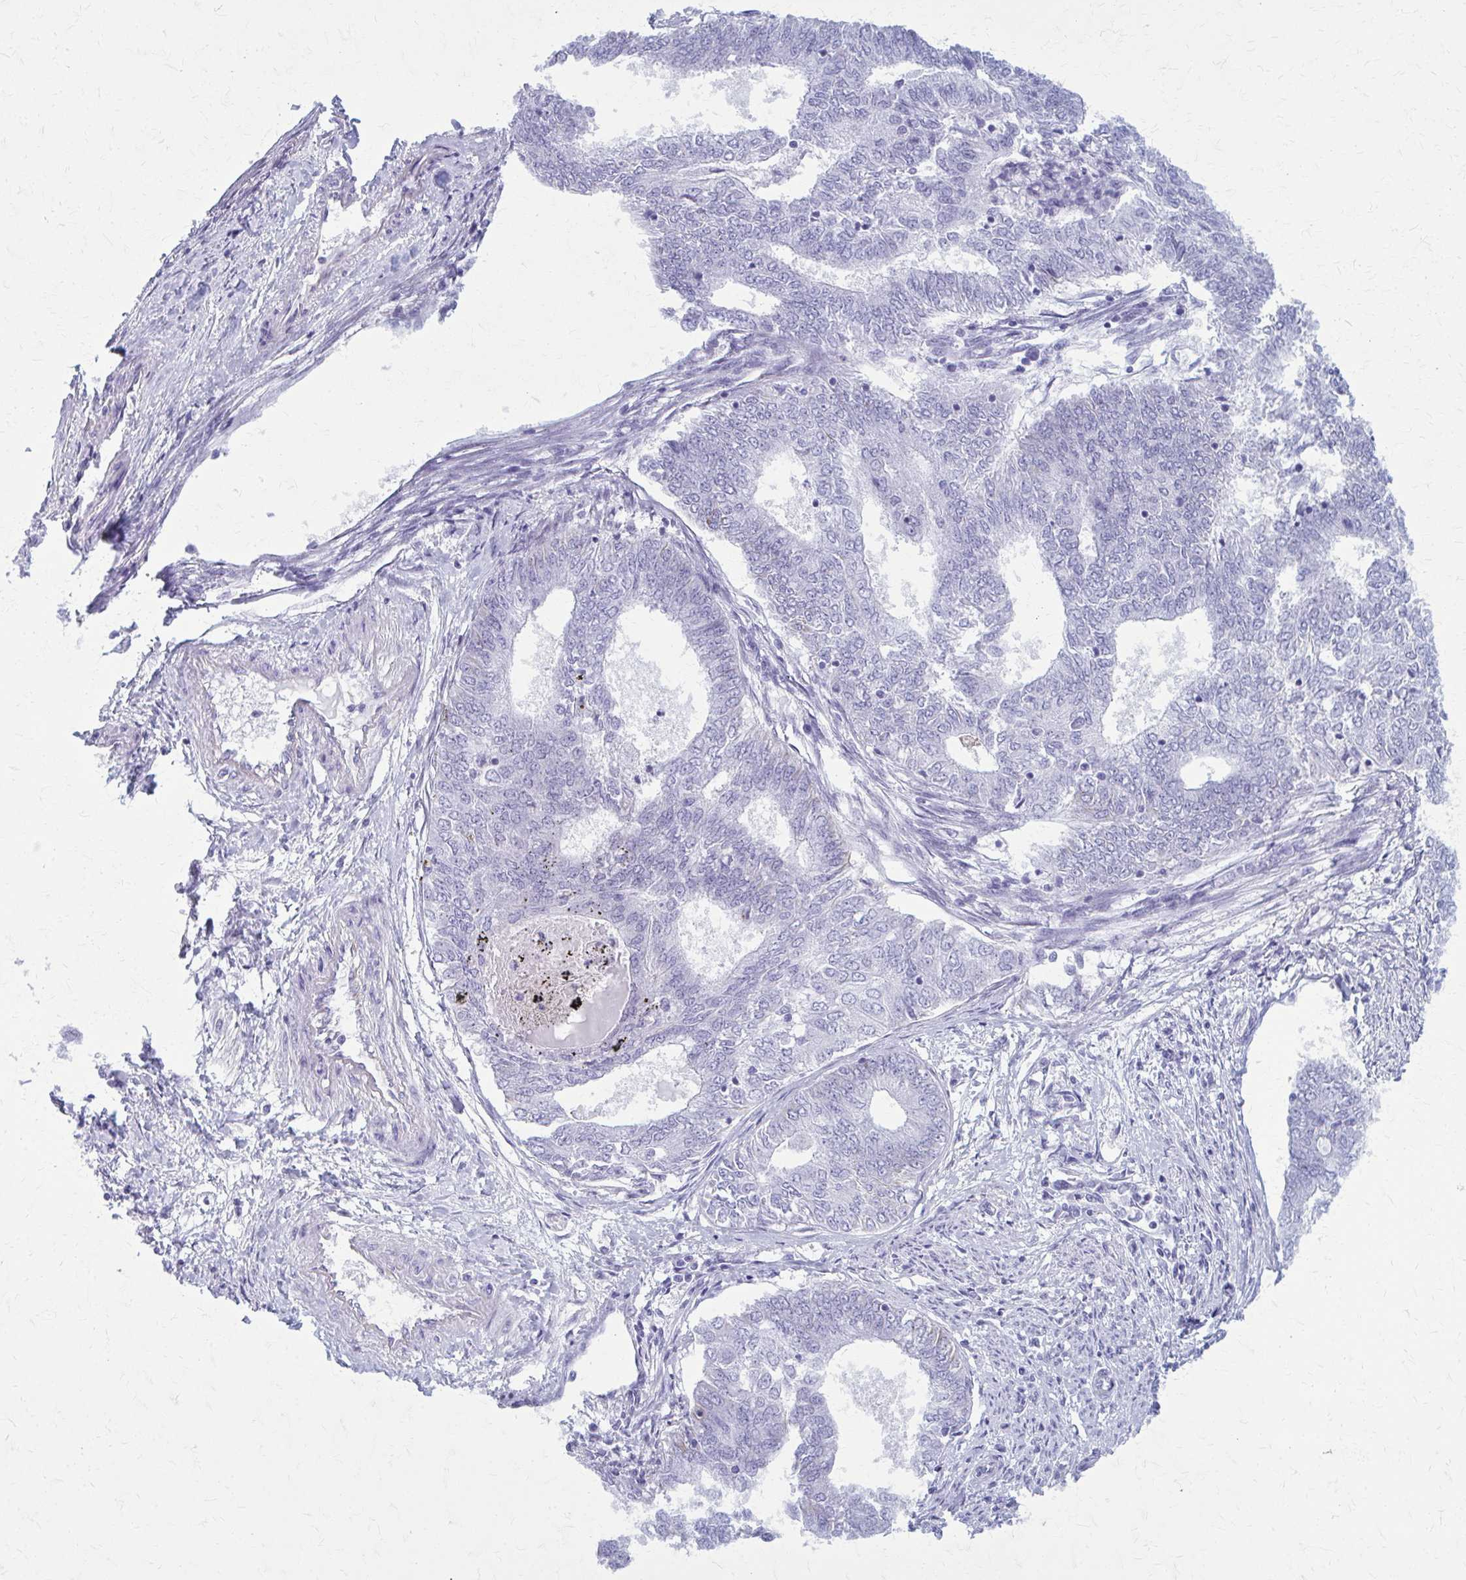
{"staining": {"intensity": "negative", "quantity": "none", "location": "none"}, "tissue": "endometrial cancer", "cell_type": "Tumor cells", "image_type": "cancer", "snomed": [{"axis": "morphology", "description": "Adenocarcinoma, NOS"}, {"axis": "topography", "description": "Endometrium"}], "caption": "High power microscopy image of an IHC photomicrograph of endometrial cancer, revealing no significant staining in tumor cells.", "gene": "GFAP", "patient": {"sex": "female", "age": 62}}